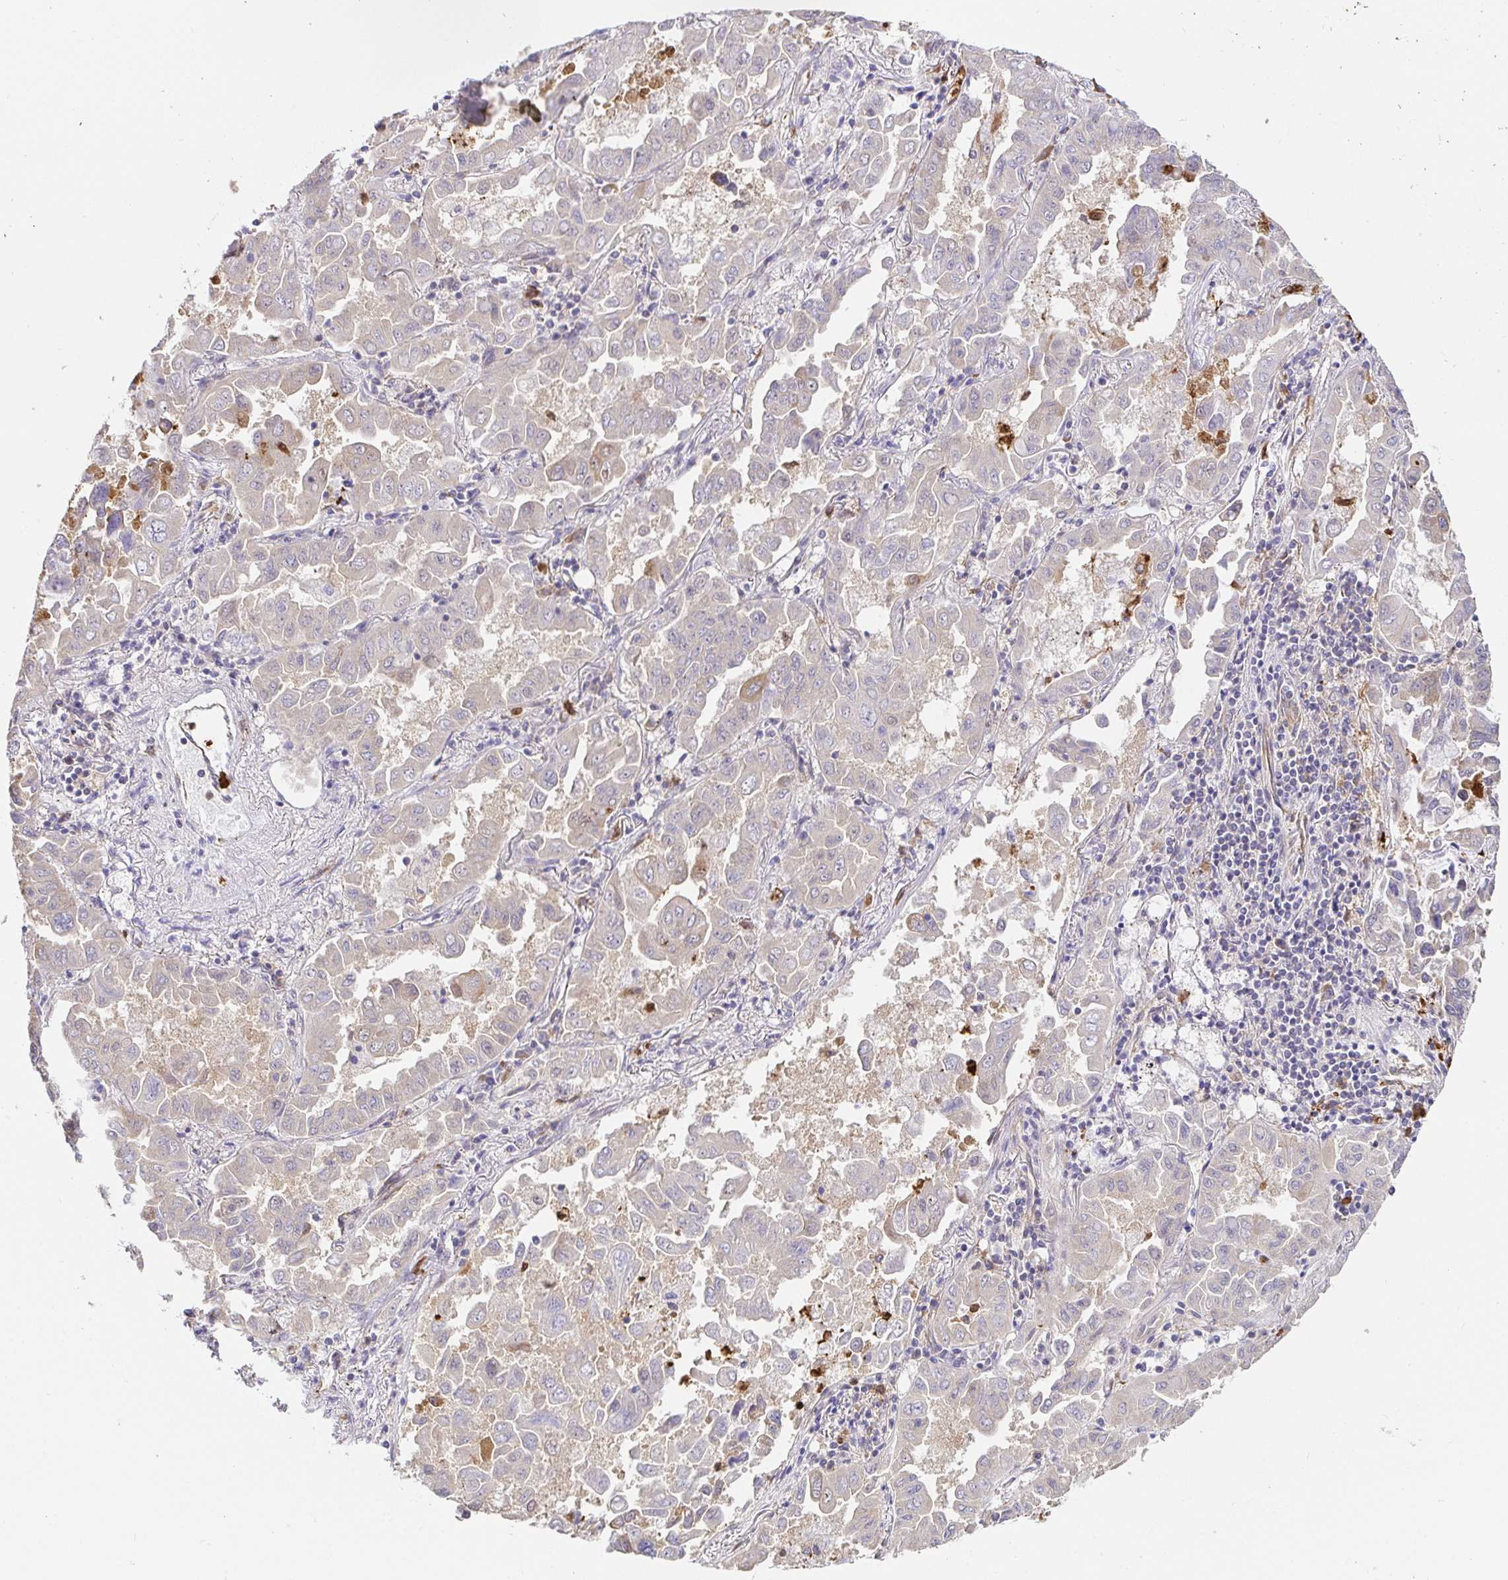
{"staining": {"intensity": "weak", "quantity": "<25%", "location": "cytoplasmic/membranous"}, "tissue": "lung cancer", "cell_type": "Tumor cells", "image_type": "cancer", "snomed": [{"axis": "morphology", "description": "Adenocarcinoma, NOS"}, {"axis": "topography", "description": "Lung"}], "caption": "The micrograph demonstrates no significant positivity in tumor cells of lung cancer (adenocarcinoma).", "gene": "PDPK1", "patient": {"sex": "male", "age": 64}}